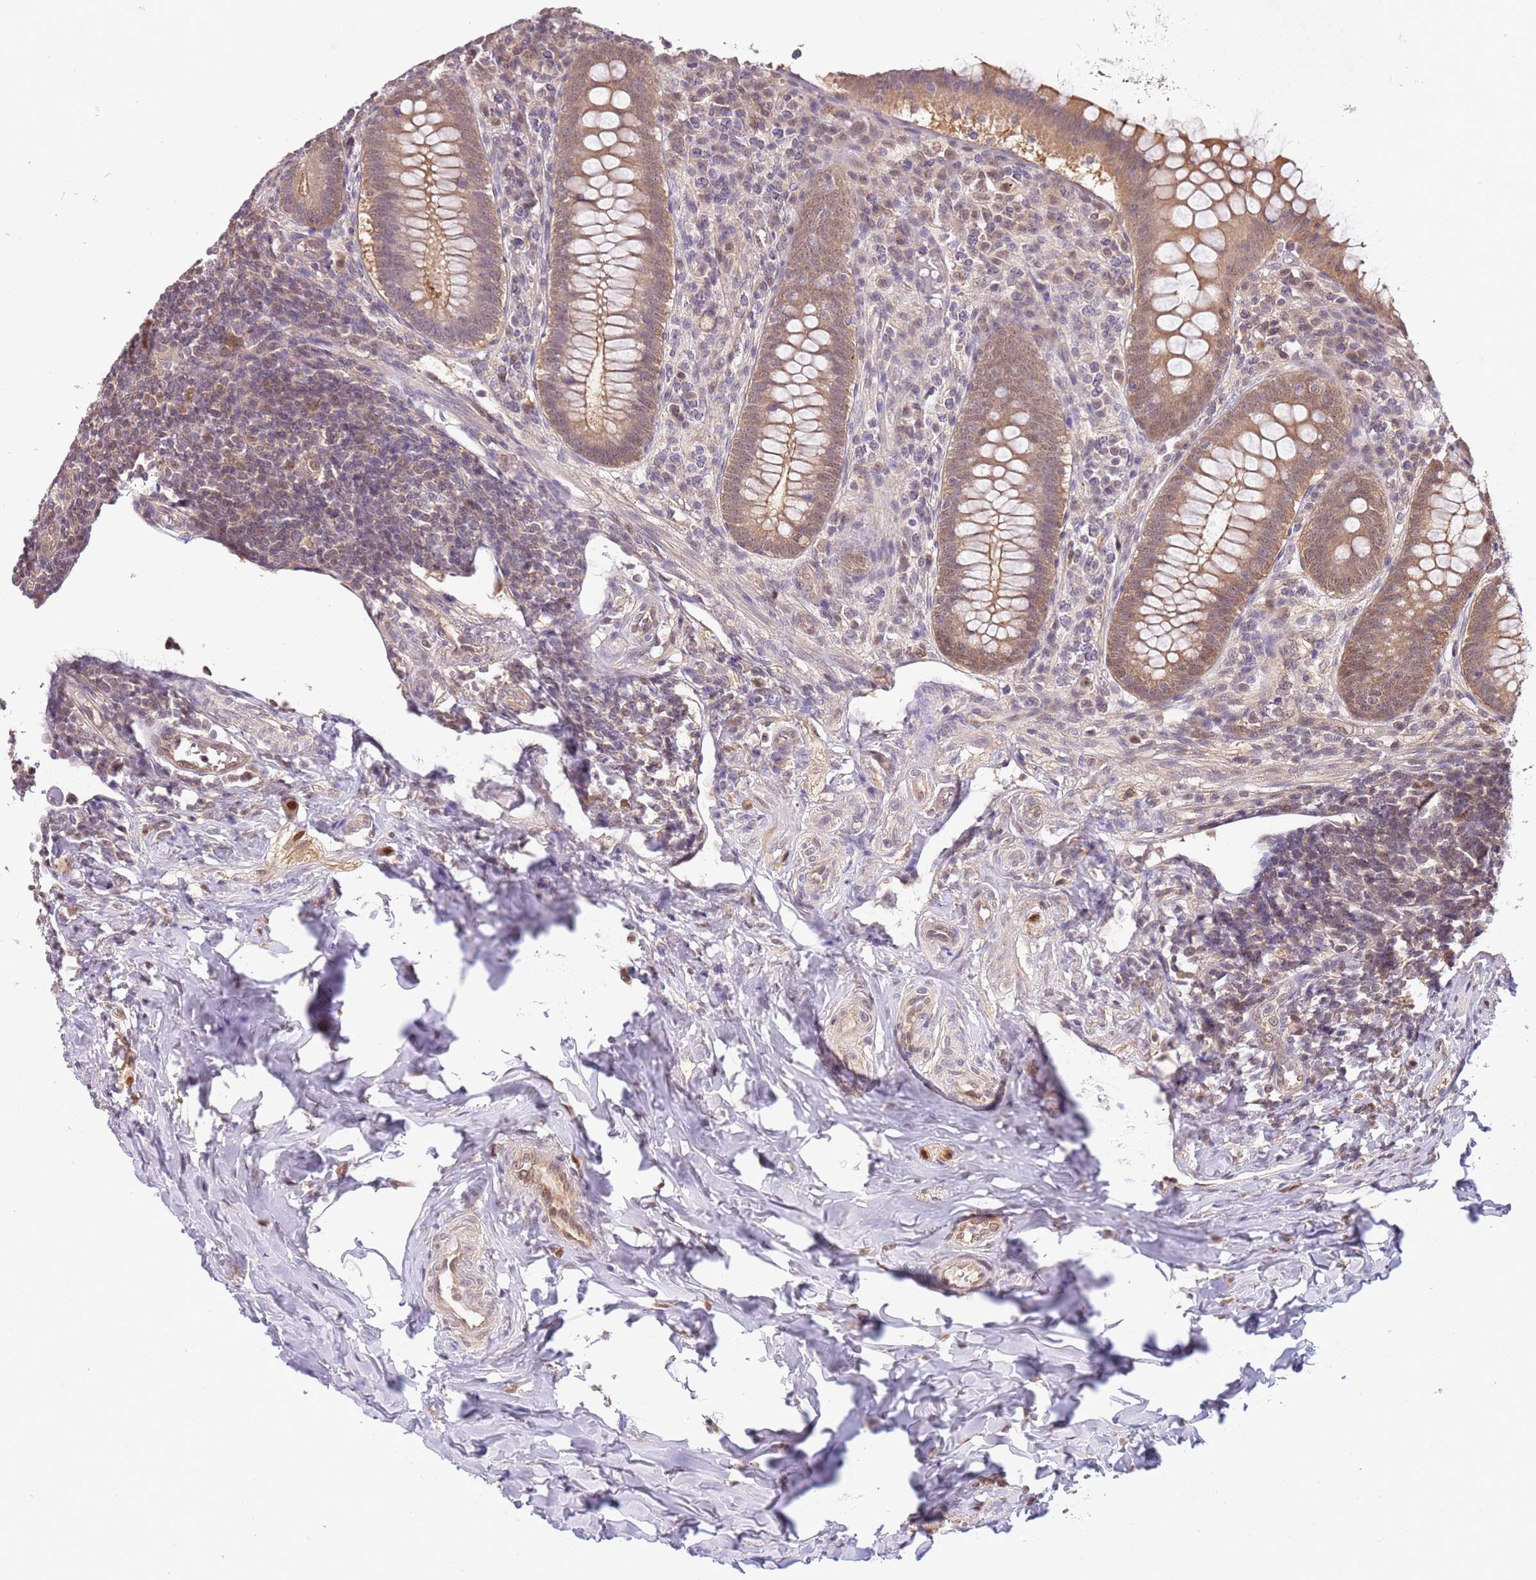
{"staining": {"intensity": "moderate", "quantity": "25%-75%", "location": "cytoplasmic/membranous,nuclear"}, "tissue": "appendix", "cell_type": "Glandular cells", "image_type": "normal", "snomed": [{"axis": "morphology", "description": "Normal tissue, NOS"}, {"axis": "topography", "description": "Appendix"}], "caption": "Immunohistochemistry photomicrograph of benign appendix: human appendix stained using immunohistochemistry (IHC) displays medium levels of moderate protein expression localized specifically in the cytoplasmic/membranous,nuclear of glandular cells, appearing as a cytoplasmic/membranous,nuclear brown color.", "gene": "PLSCR5", "patient": {"sex": "female", "age": 33}}